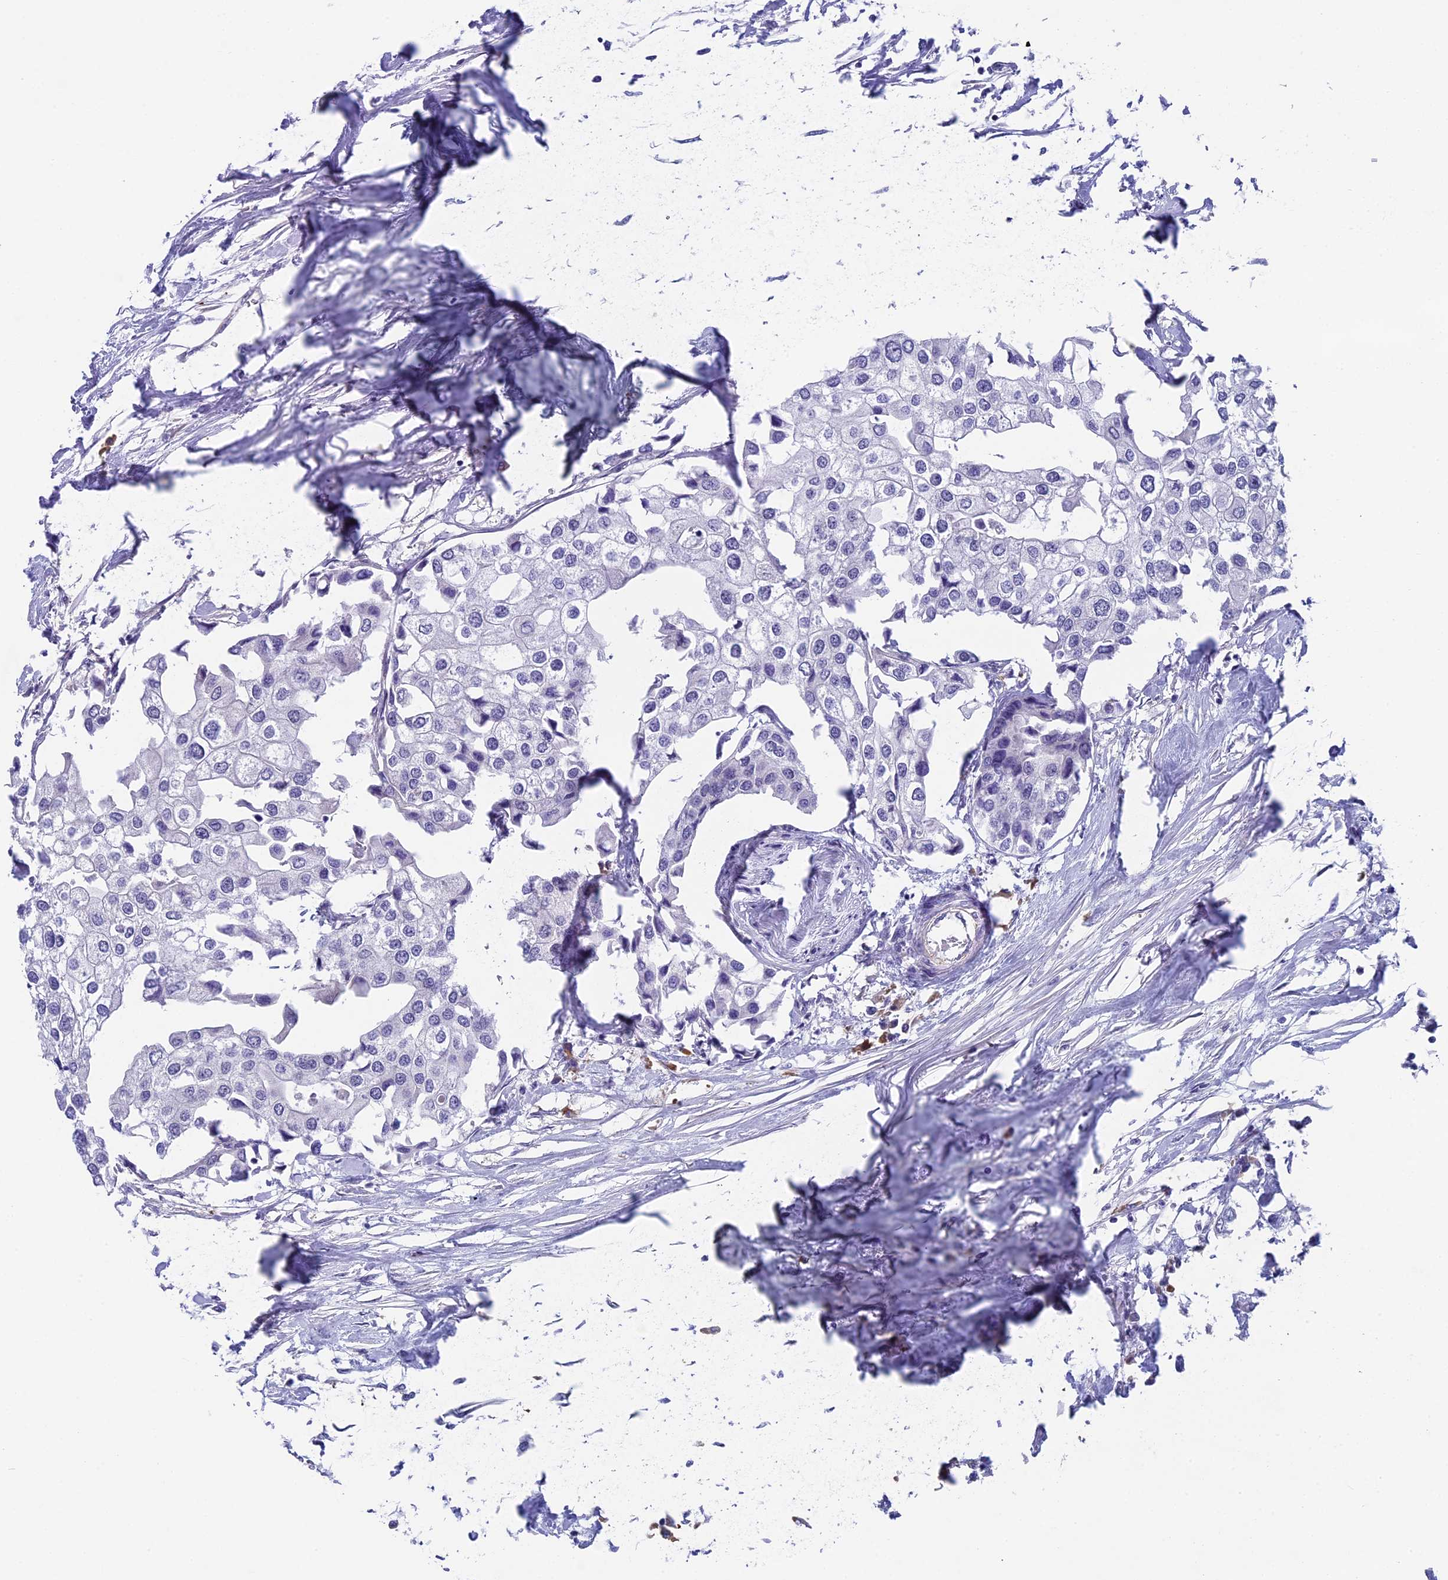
{"staining": {"intensity": "negative", "quantity": "none", "location": "none"}, "tissue": "urothelial cancer", "cell_type": "Tumor cells", "image_type": "cancer", "snomed": [{"axis": "morphology", "description": "Urothelial carcinoma, High grade"}, {"axis": "topography", "description": "Urinary bladder"}], "caption": "Immunohistochemical staining of human urothelial cancer exhibits no significant expression in tumor cells.", "gene": "CNEP1R1", "patient": {"sex": "male", "age": 64}}